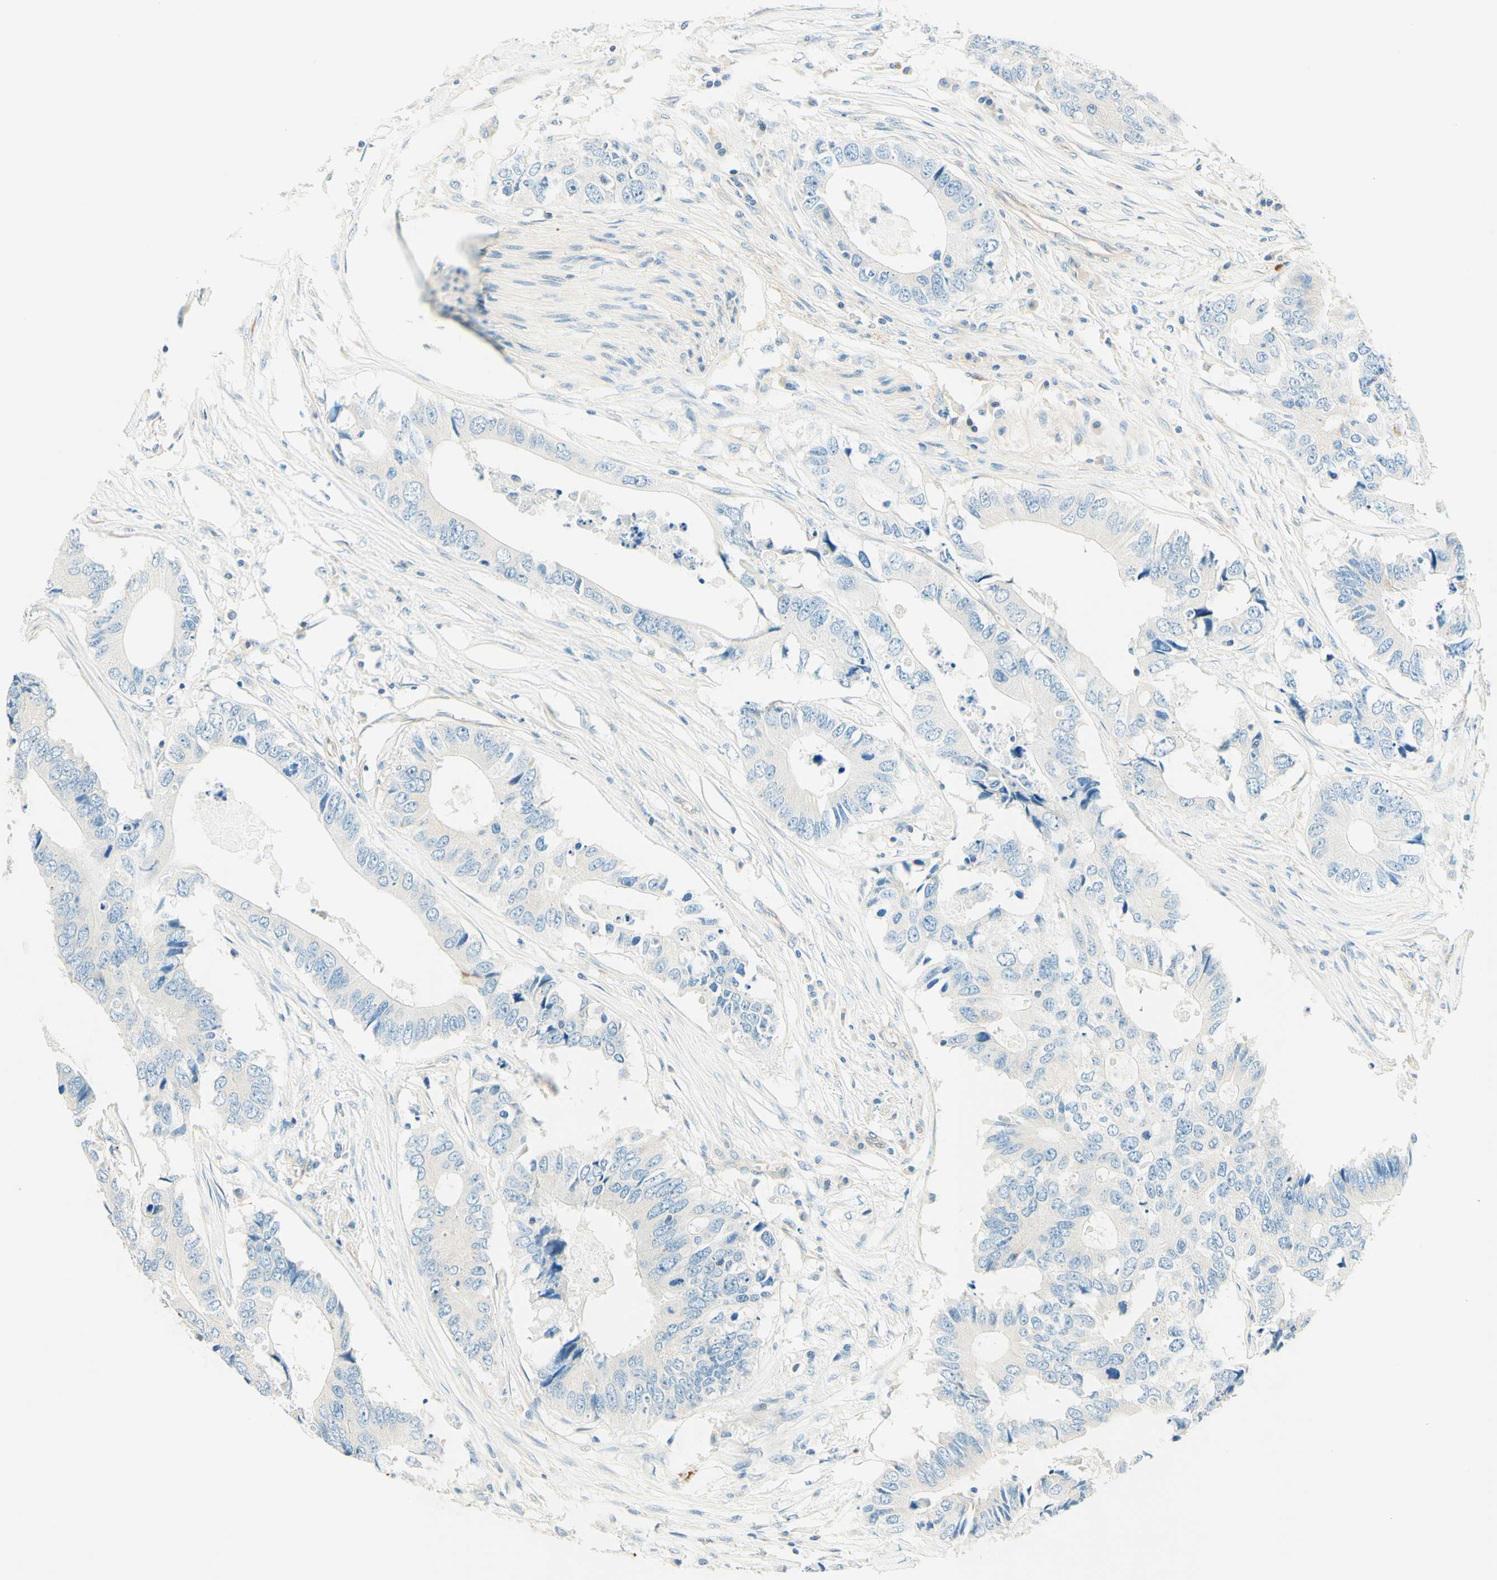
{"staining": {"intensity": "negative", "quantity": "none", "location": "none"}, "tissue": "colorectal cancer", "cell_type": "Tumor cells", "image_type": "cancer", "snomed": [{"axis": "morphology", "description": "Adenocarcinoma, NOS"}, {"axis": "topography", "description": "Colon"}], "caption": "Tumor cells are negative for brown protein staining in colorectal cancer (adenocarcinoma).", "gene": "TAOK2", "patient": {"sex": "male", "age": 71}}